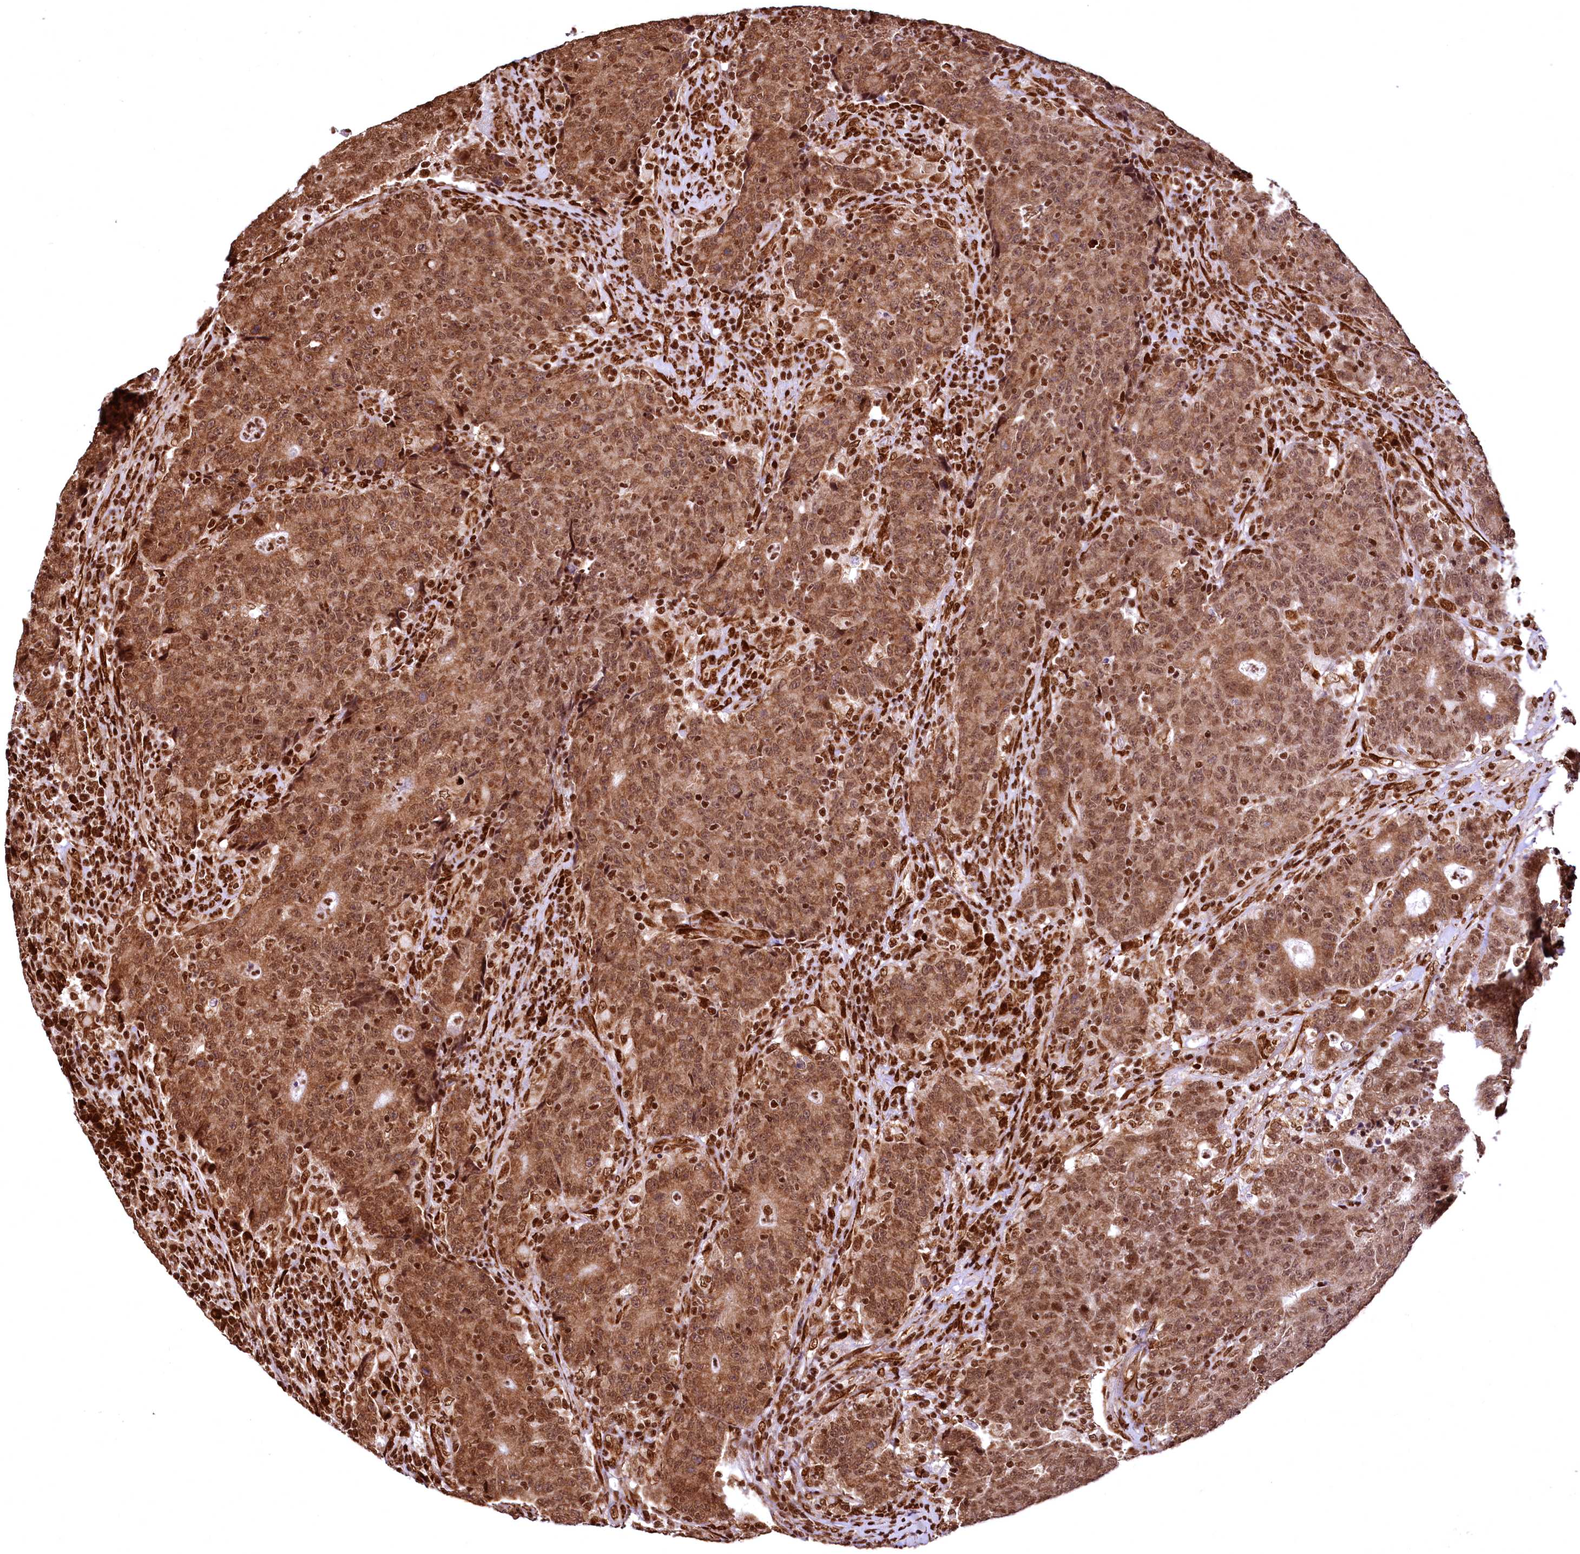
{"staining": {"intensity": "moderate", "quantity": ">75%", "location": "cytoplasmic/membranous,nuclear"}, "tissue": "colorectal cancer", "cell_type": "Tumor cells", "image_type": "cancer", "snomed": [{"axis": "morphology", "description": "Adenocarcinoma, NOS"}, {"axis": "topography", "description": "Colon"}], "caption": "Moderate cytoplasmic/membranous and nuclear protein expression is identified in approximately >75% of tumor cells in colorectal cancer. (DAB = brown stain, brightfield microscopy at high magnification).", "gene": "PDS5B", "patient": {"sex": "female", "age": 75}}